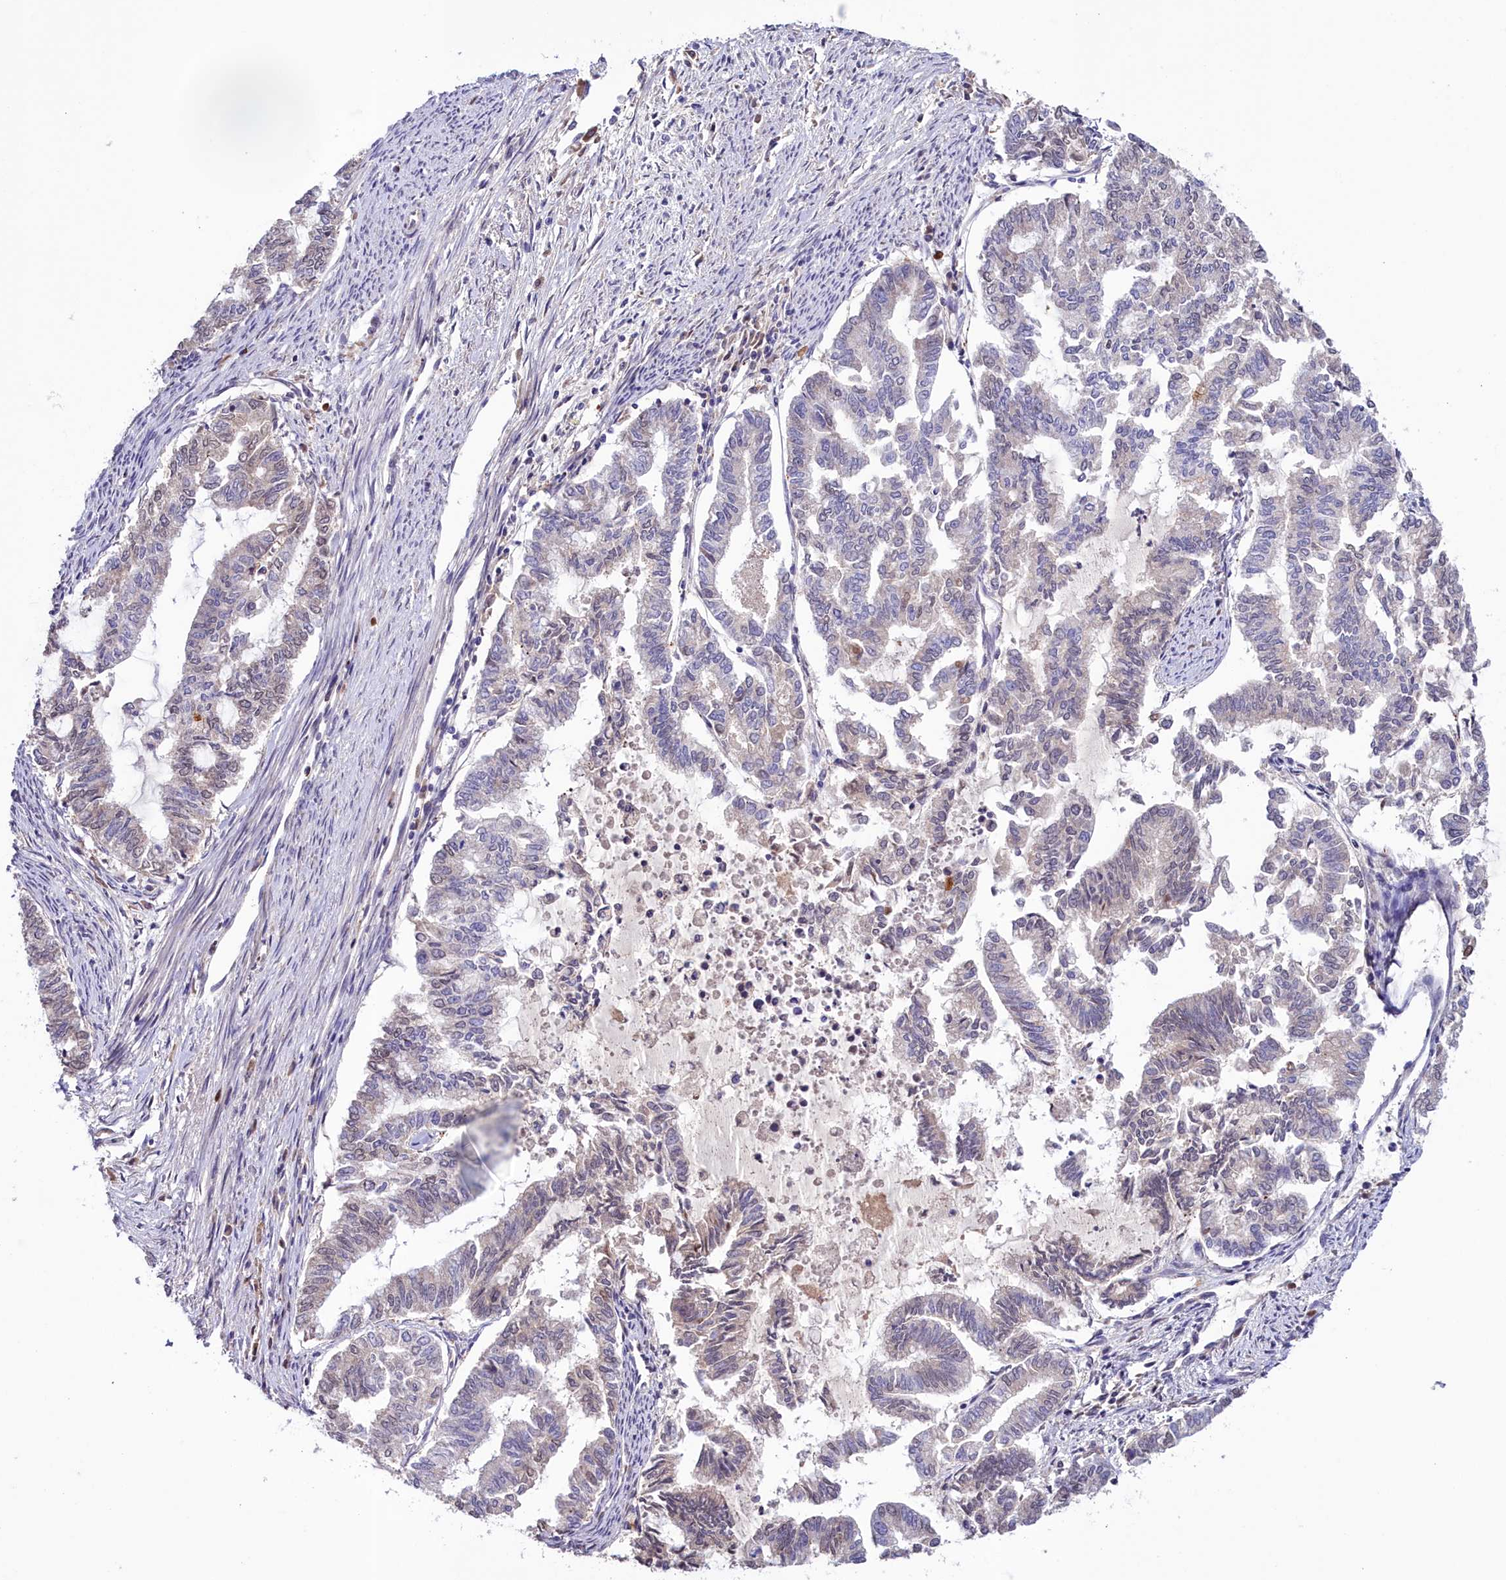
{"staining": {"intensity": "negative", "quantity": "none", "location": "none"}, "tissue": "endometrial cancer", "cell_type": "Tumor cells", "image_type": "cancer", "snomed": [{"axis": "morphology", "description": "Adenocarcinoma, NOS"}, {"axis": "topography", "description": "Endometrium"}], "caption": "DAB (3,3'-diaminobenzidine) immunohistochemical staining of human endometrial cancer shows no significant expression in tumor cells.", "gene": "NEURL4", "patient": {"sex": "female", "age": 79}}